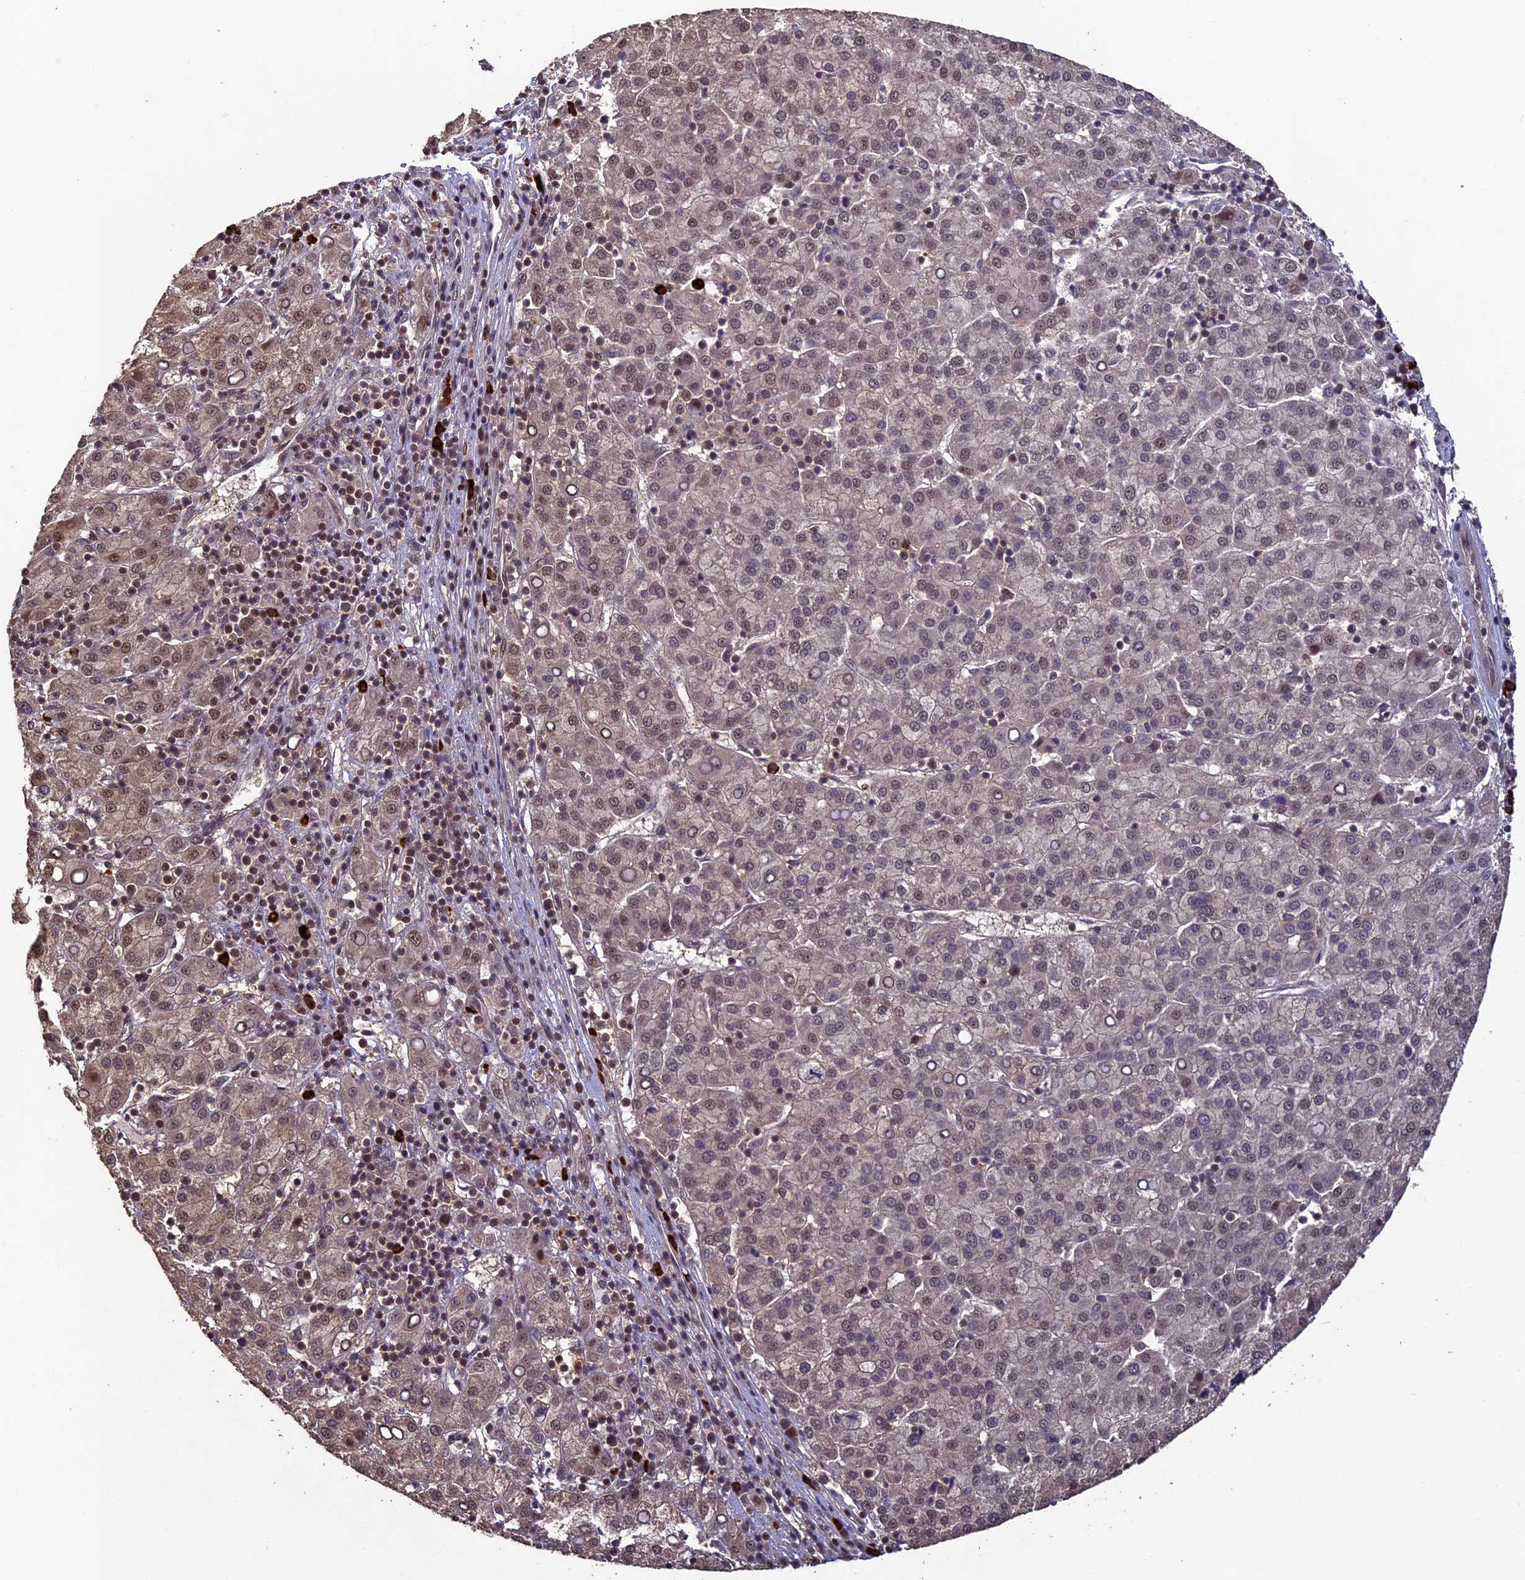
{"staining": {"intensity": "moderate", "quantity": "25%-75%", "location": "nuclear"}, "tissue": "liver cancer", "cell_type": "Tumor cells", "image_type": "cancer", "snomed": [{"axis": "morphology", "description": "Carcinoma, Hepatocellular, NOS"}, {"axis": "topography", "description": "Liver"}], "caption": "Protein staining of liver cancer tissue displays moderate nuclear expression in approximately 25%-75% of tumor cells.", "gene": "NAE1", "patient": {"sex": "female", "age": 58}}